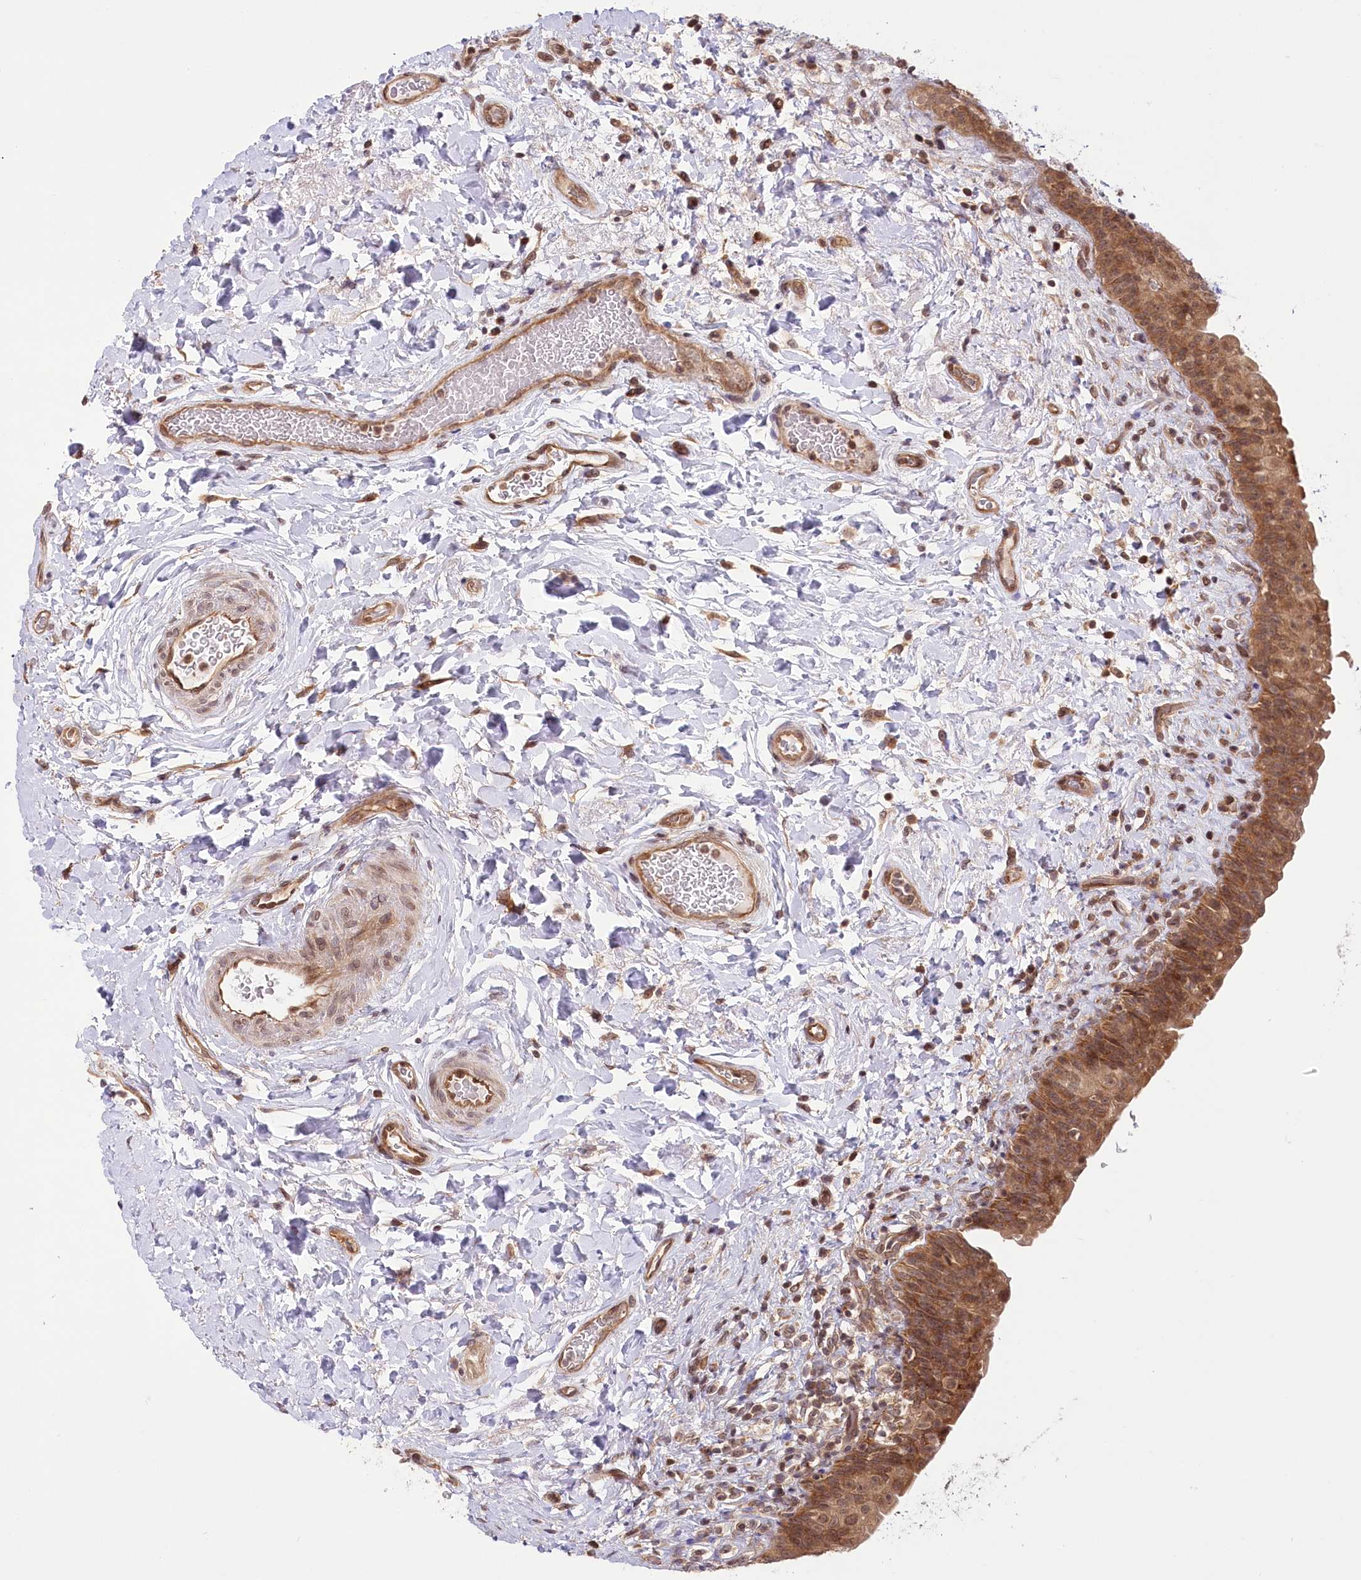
{"staining": {"intensity": "moderate", "quantity": ">75%", "location": "cytoplasmic/membranous,nuclear"}, "tissue": "urinary bladder", "cell_type": "Urothelial cells", "image_type": "normal", "snomed": [{"axis": "morphology", "description": "Normal tissue, NOS"}, {"axis": "topography", "description": "Urinary bladder"}], "caption": "Urothelial cells display medium levels of moderate cytoplasmic/membranous,nuclear positivity in approximately >75% of cells in benign urinary bladder. The protein is stained brown, and the nuclei are stained in blue (DAB (3,3'-diaminobenzidine) IHC with brightfield microscopy, high magnification).", "gene": "CEP70", "patient": {"sex": "male", "age": 83}}